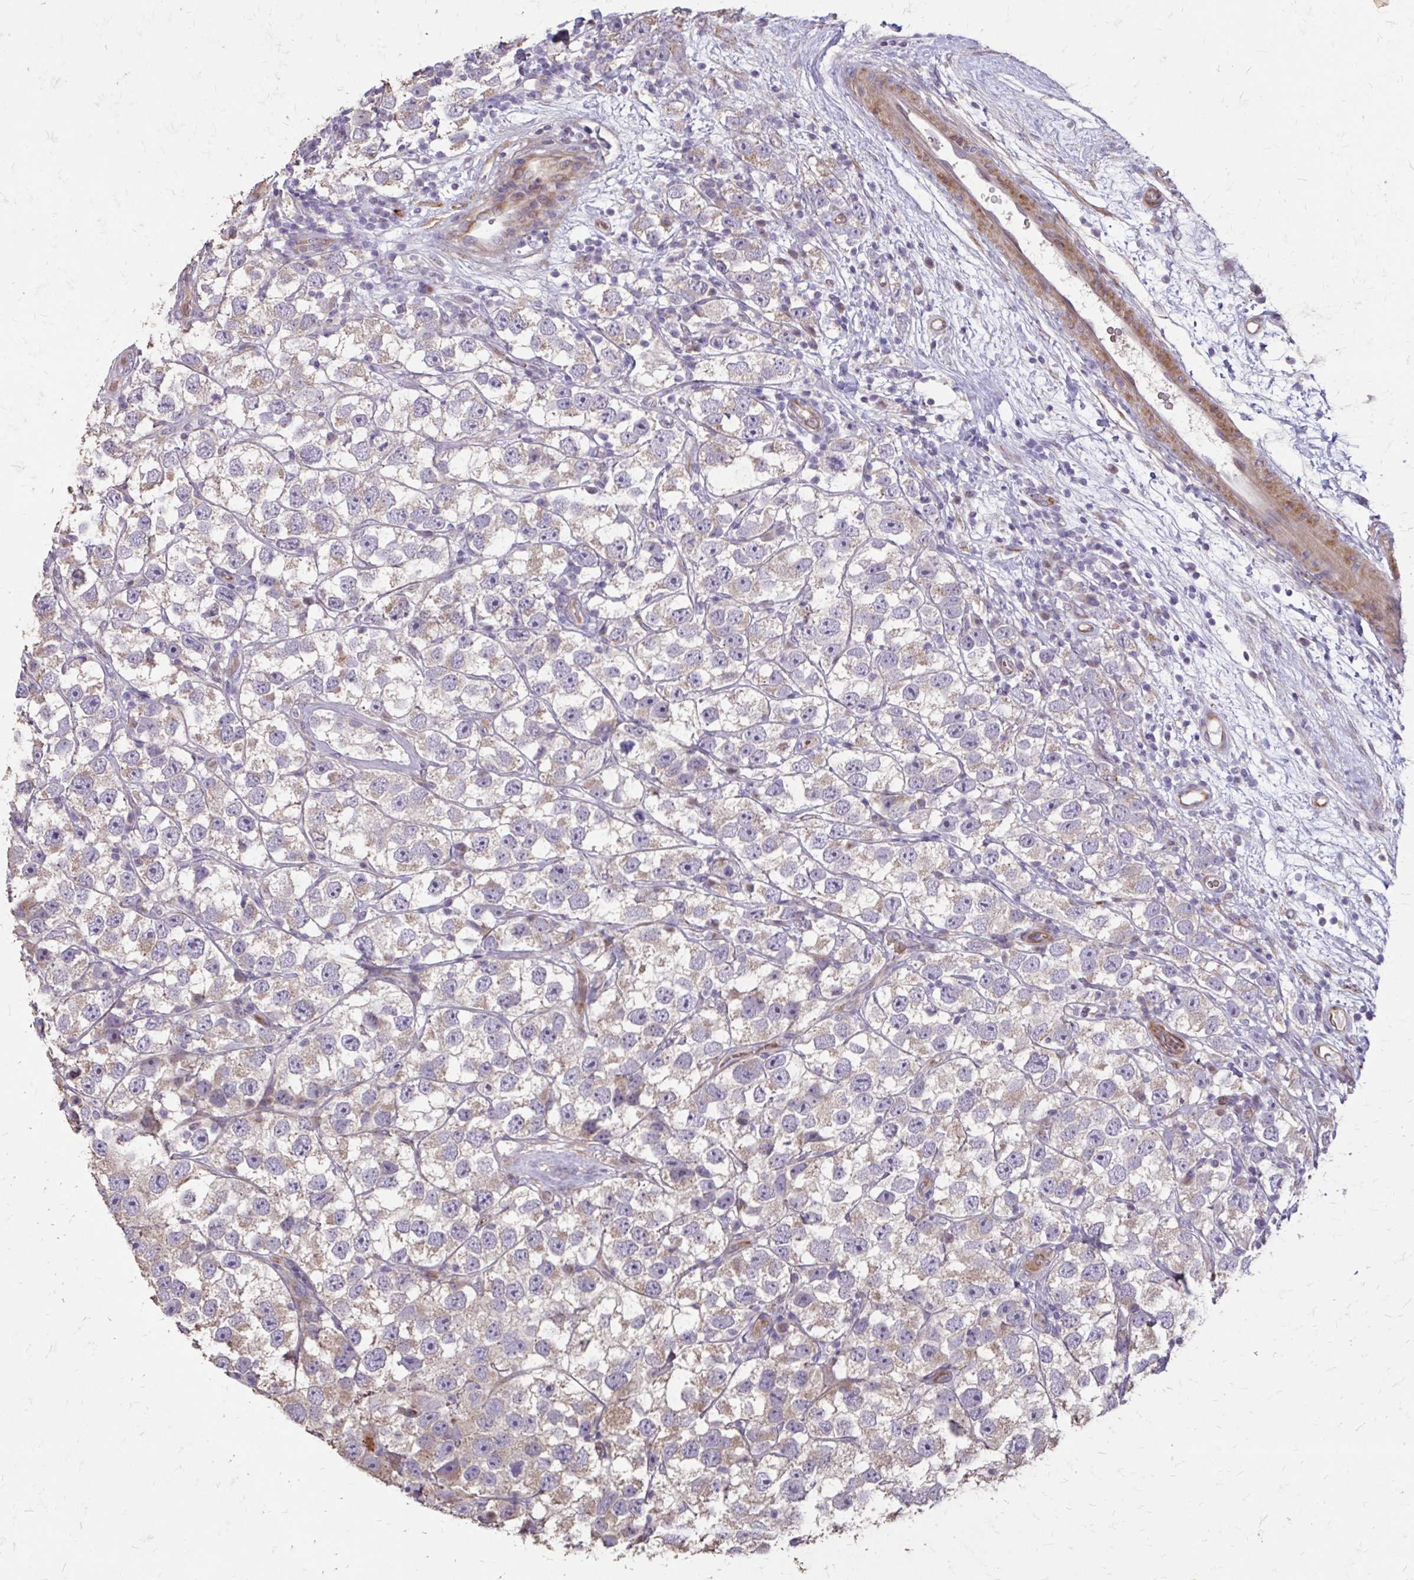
{"staining": {"intensity": "weak", "quantity": "<25%", "location": "cytoplasmic/membranous"}, "tissue": "testis cancer", "cell_type": "Tumor cells", "image_type": "cancer", "snomed": [{"axis": "morphology", "description": "Seminoma, NOS"}, {"axis": "topography", "description": "Testis"}], "caption": "DAB (3,3'-diaminobenzidine) immunohistochemical staining of human seminoma (testis) displays no significant staining in tumor cells.", "gene": "MYORG", "patient": {"sex": "male", "age": 26}}